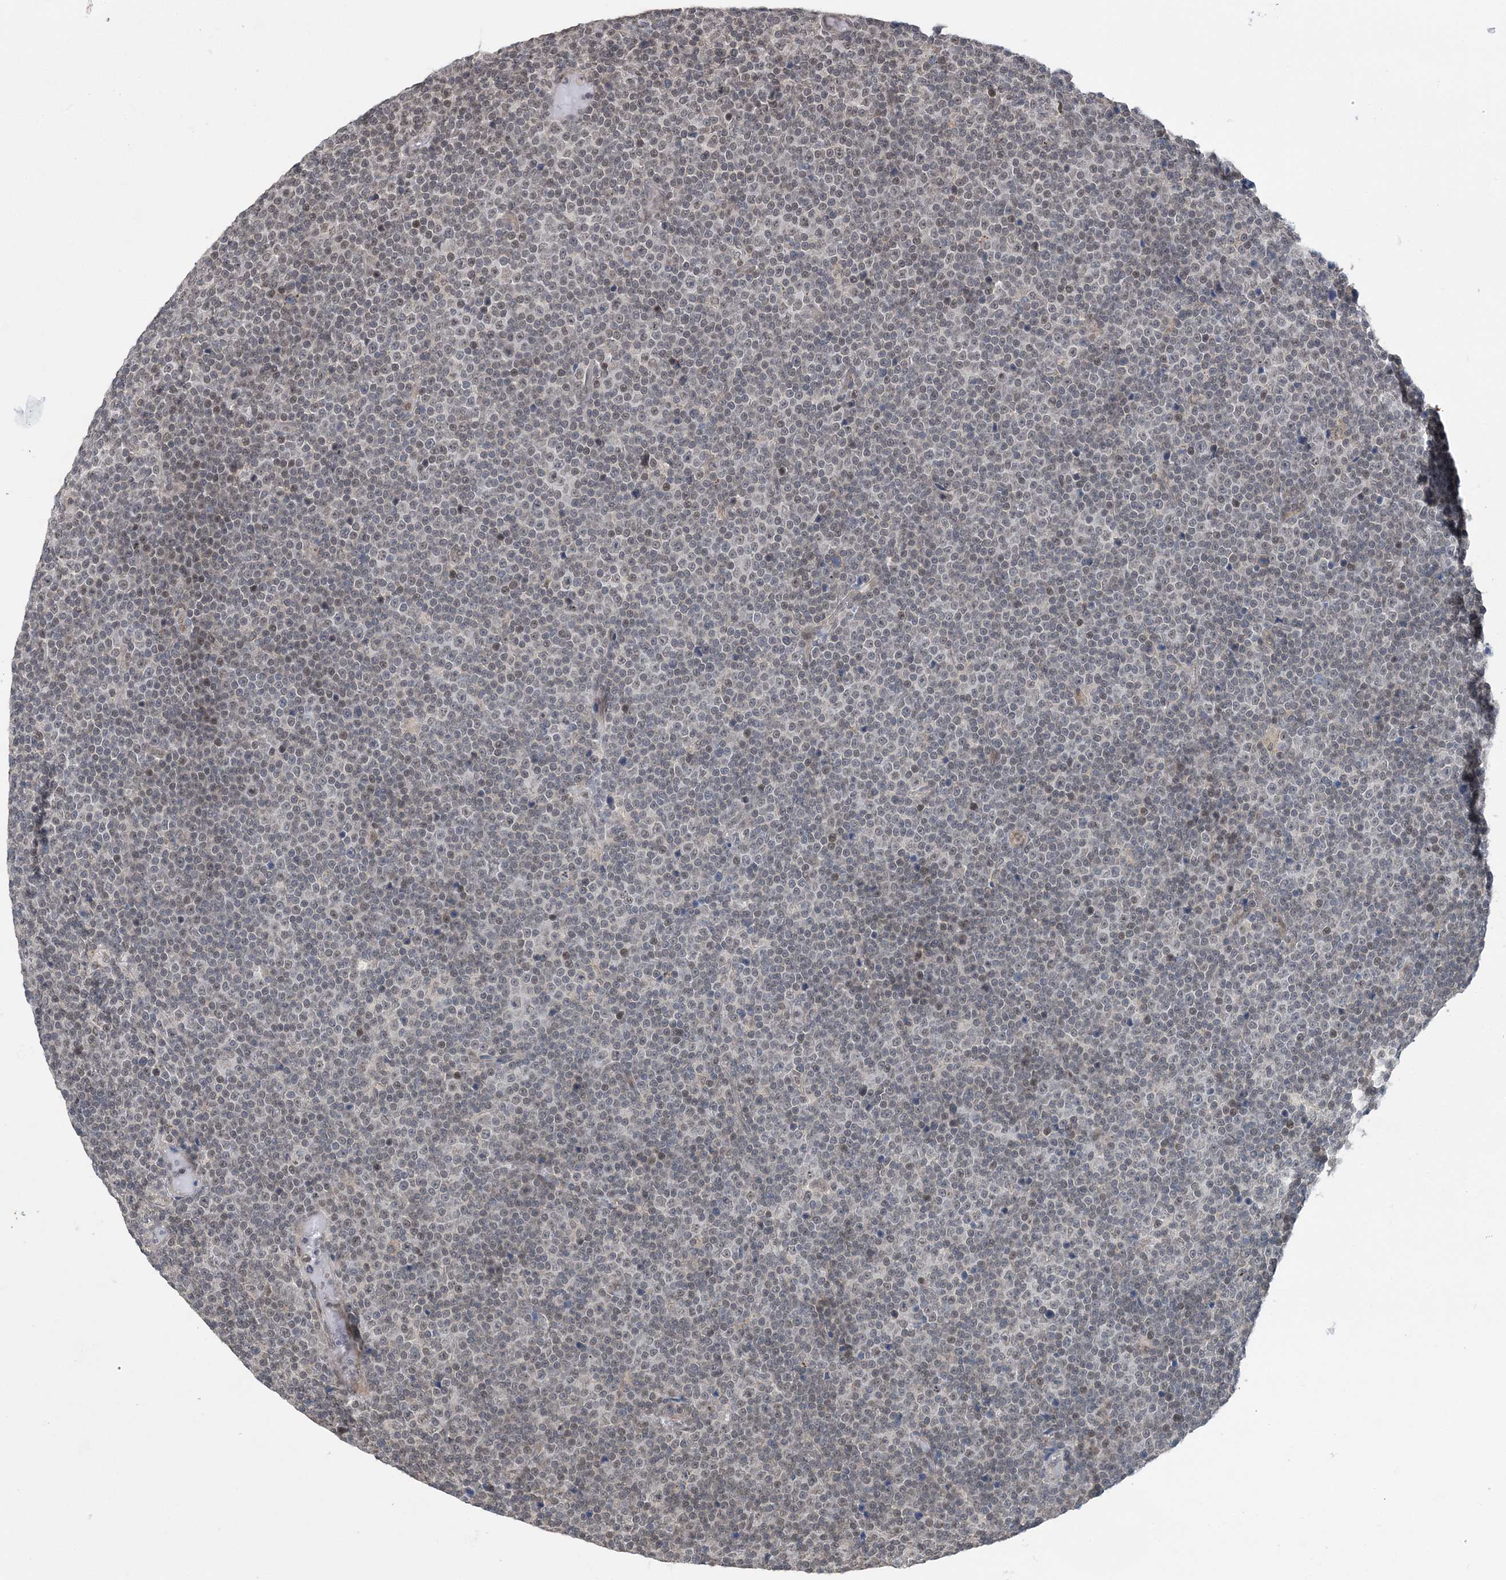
{"staining": {"intensity": "weak", "quantity": "25%-75%", "location": "nuclear"}, "tissue": "lymphoma", "cell_type": "Tumor cells", "image_type": "cancer", "snomed": [{"axis": "morphology", "description": "Malignant lymphoma, non-Hodgkin's type, Low grade"}, {"axis": "topography", "description": "Lymph node"}], "caption": "Tumor cells demonstrate low levels of weak nuclear staining in about 25%-75% of cells in low-grade malignant lymphoma, non-Hodgkin's type.", "gene": "CCDC152", "patient": {"sex": "female", "age": 67}}